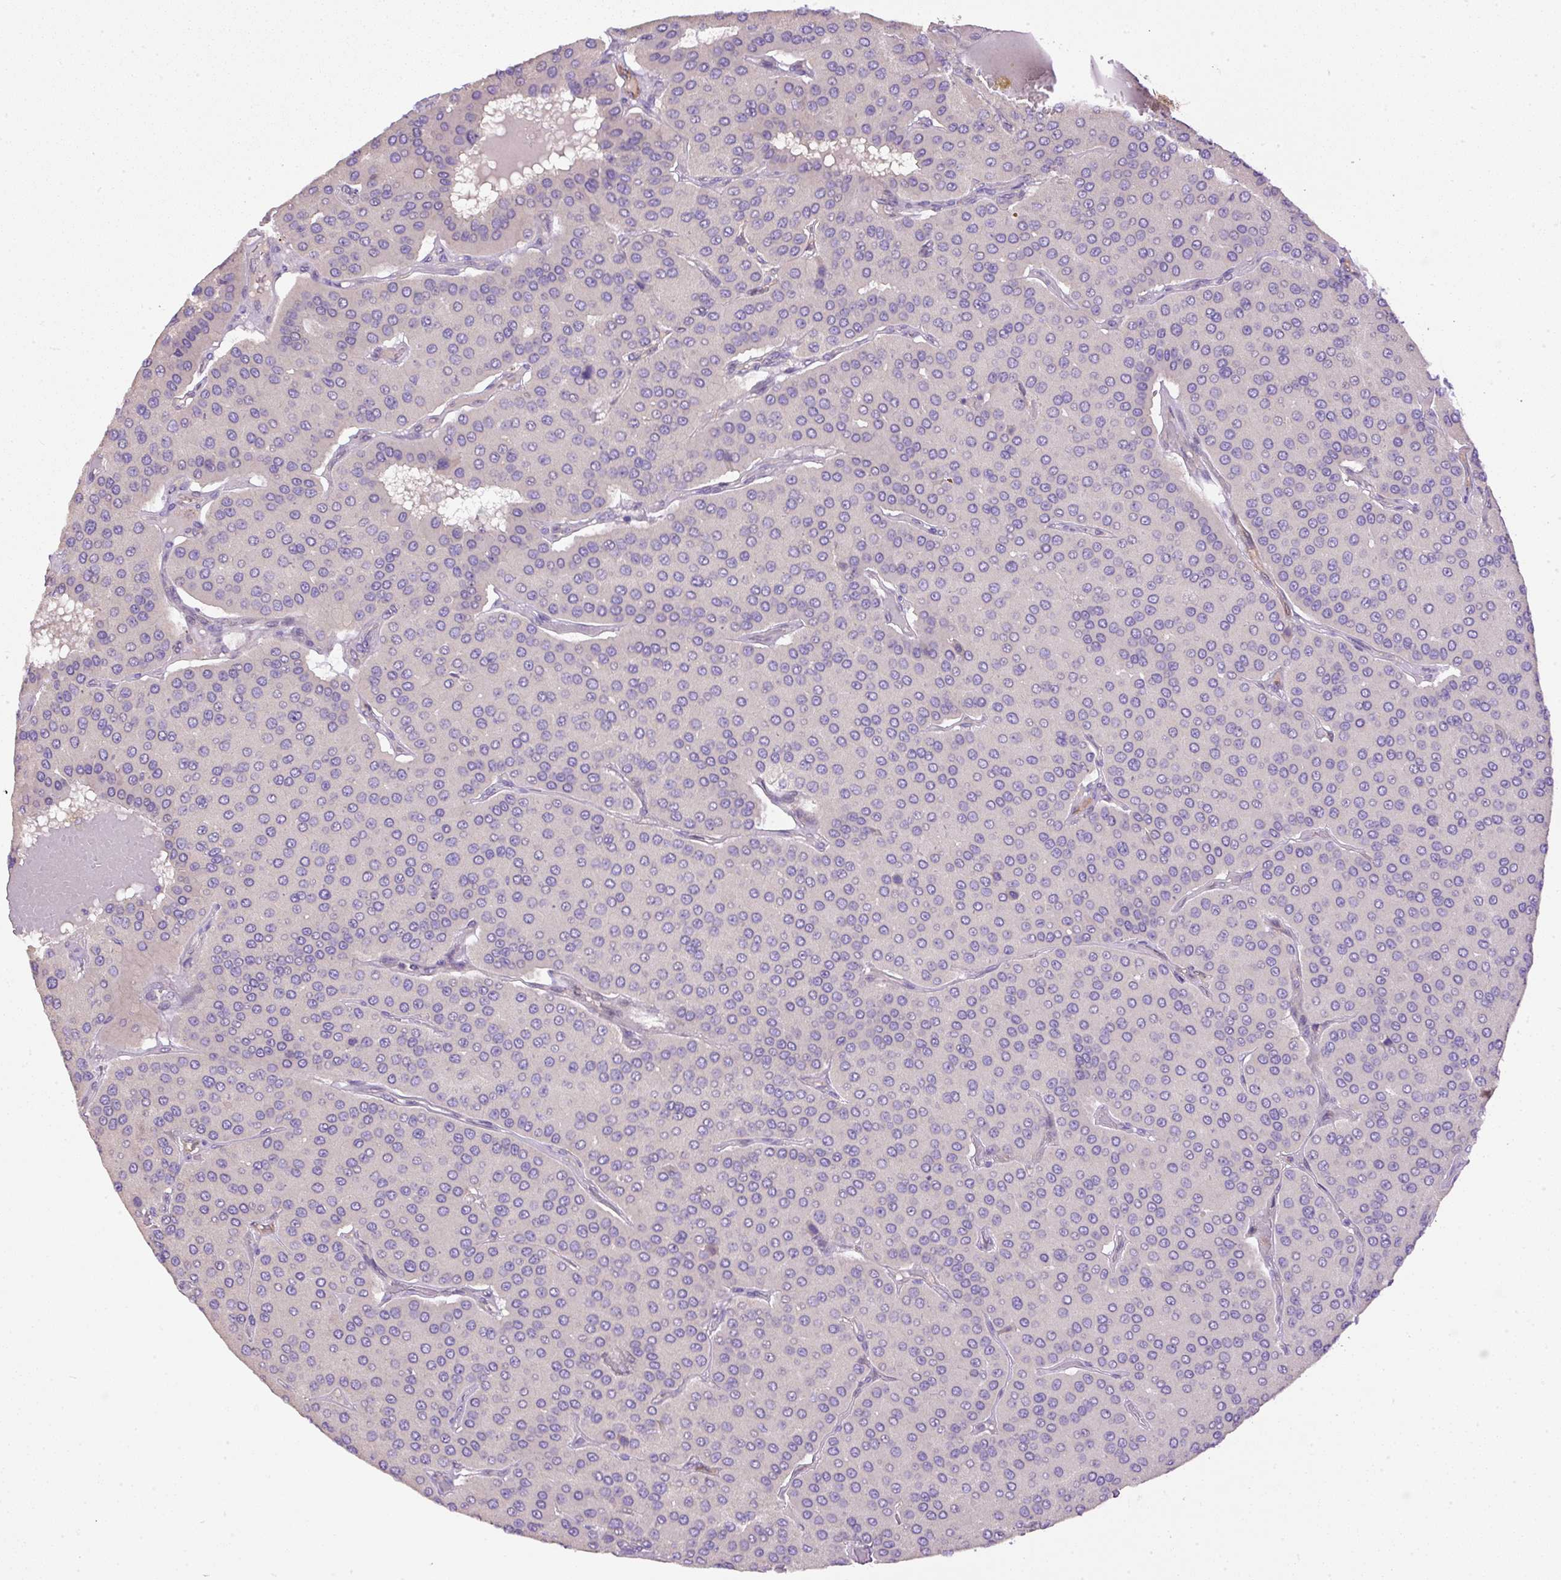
{"staining": {"intensity": "negative", "quantity": "none", "location": "none"}, "tissue": "parathyroid gland", "cell_type": "Glandular cells", "image_type": "normal", "snomed": [{"axis": "morphology", "description": "Normal tissue, NOS"}, {"axis": "morphology", "description": "Adenoma, NOS"}, {"axis": "topography", "description": "Parathyroid gland"}], "caption": "IHC of normal human parathyroid gland shows no expression in glandular cells.", "gene": "DAPK1", "patient": {"sex": "female", "age": 86}}